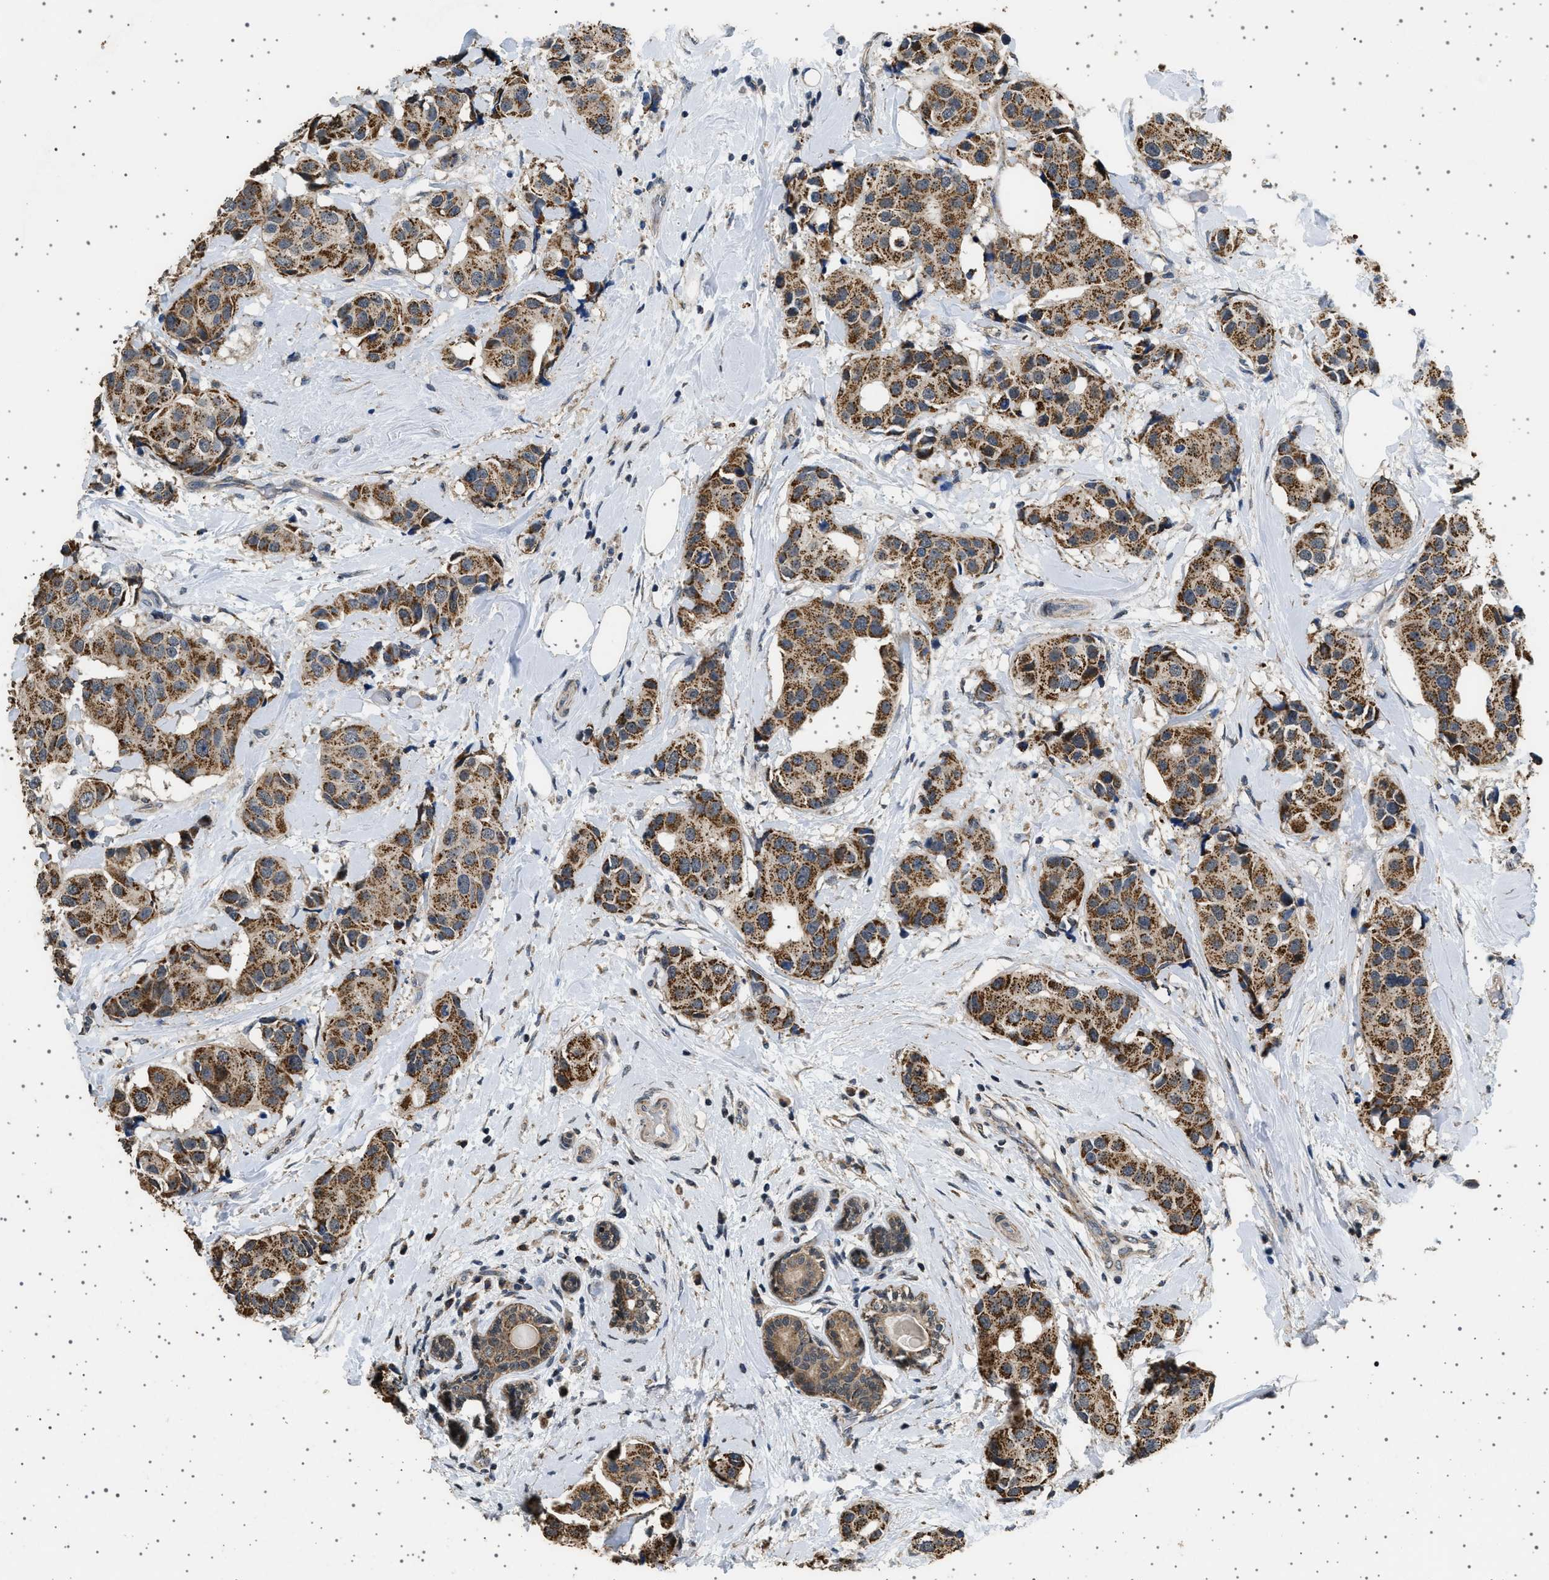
{"staining": {"intensity": "strong", "quantity": ">75%", "location": "cytoplasmic/membranous"}, "tissue": "breast cancer", "cell_type": "Tumor cells", "image_type": "cancer", "snomed": [{"axis": "morphology", "description": "Normal tissue, NOS"}, {"axis": "morphology", "description": "Duct carcinoma"}, {"axis": "topography", "description": "Breast"}], "caption": "A histopathology image of breast cancer (invasive ductal carcinoma) stained for a protein demonstrates strong cytoplasmic/membranous brown staining in tumor cells.", "gene": "KCNA4", "patient": {"sex": "female", "age": 39}}